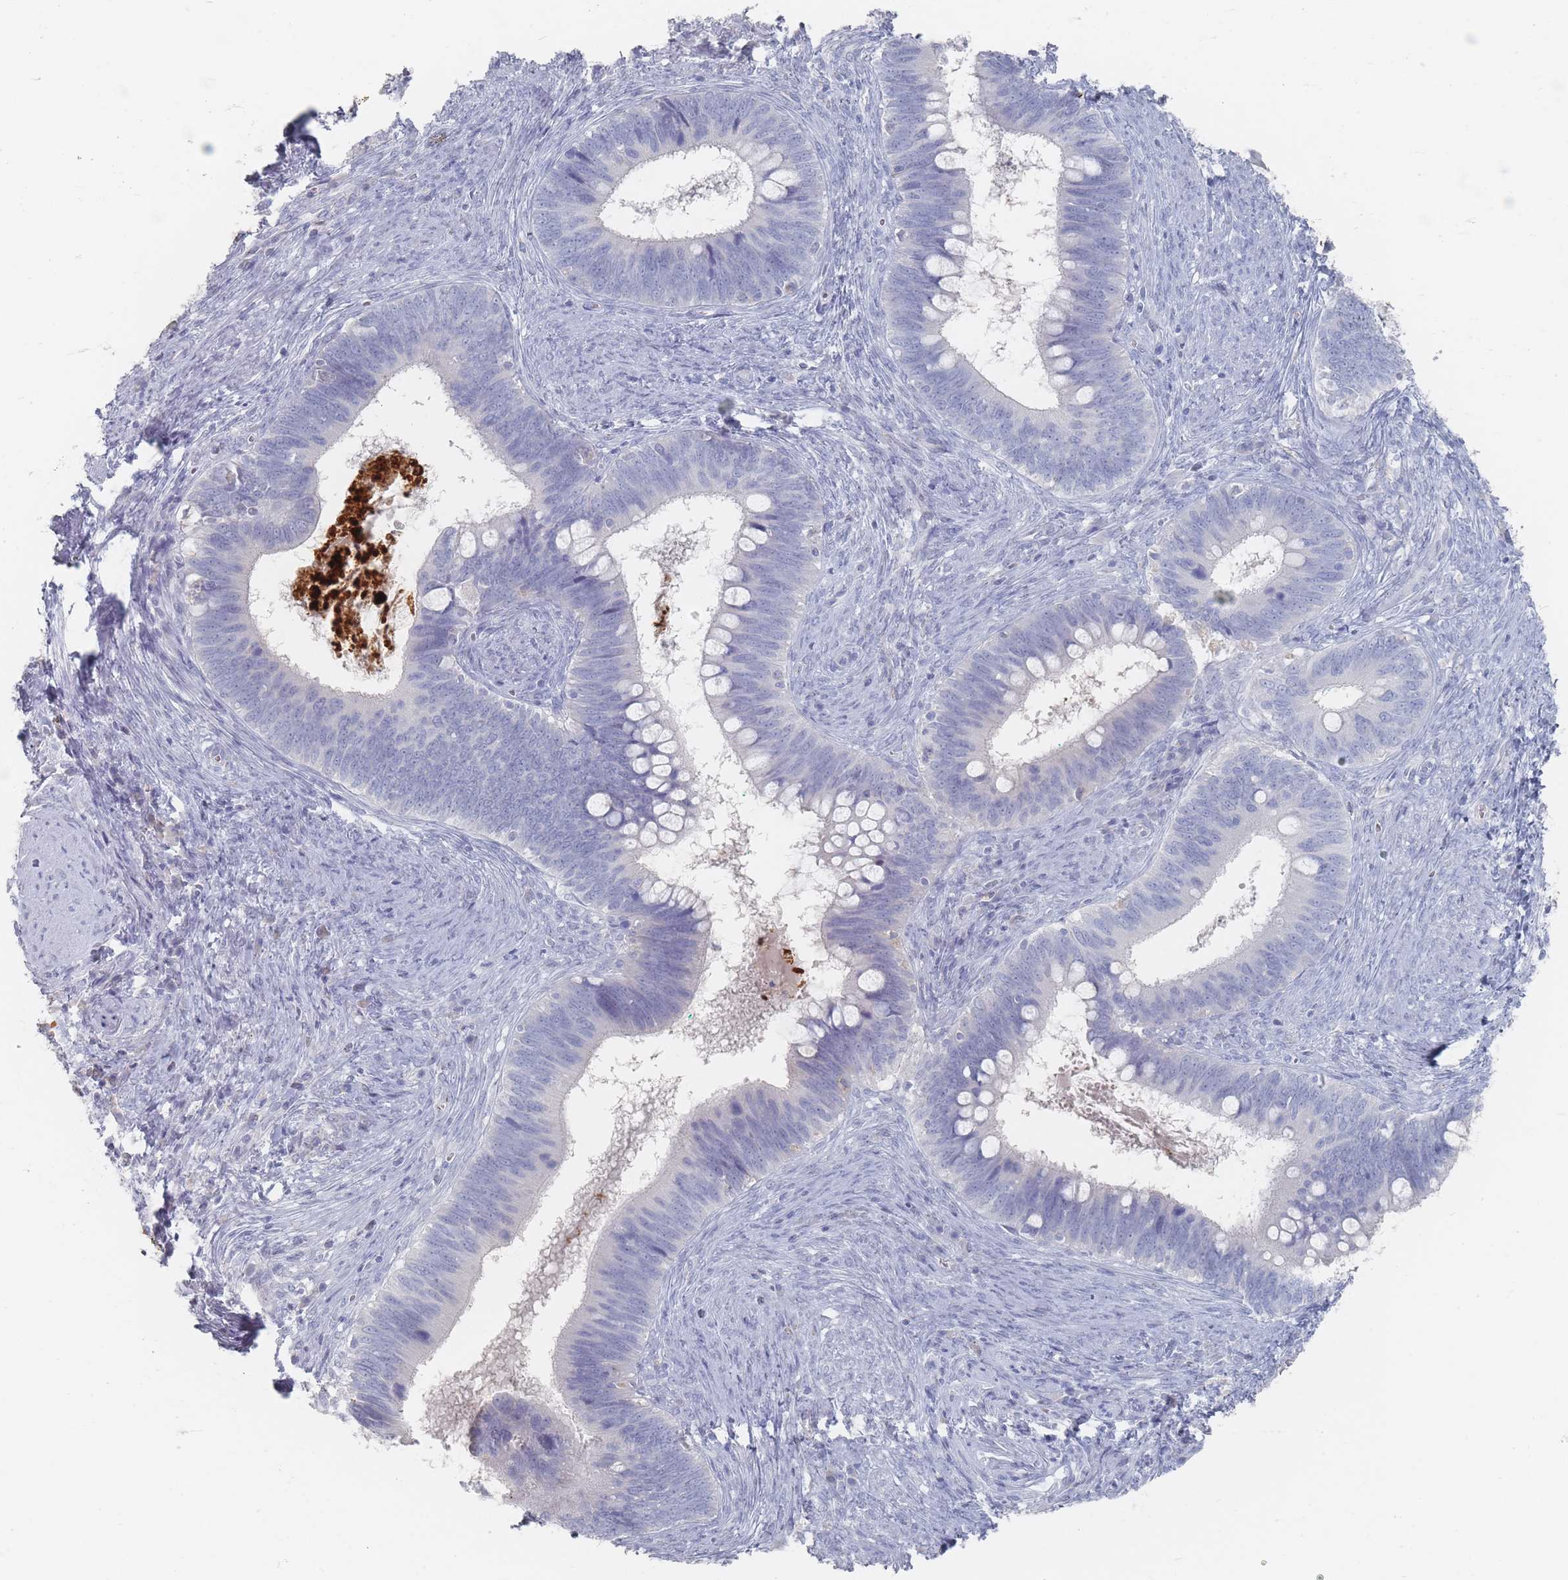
{"staining": {"intensity": "negative", "quantity": "none", "location": "none"}, "tissue": "cervical cancer", "cell_type": "Tumor cells", "image_type": "cancer", "snomed": [{"axis": "morphology", "description": "Adenocarcinoma, NOS"}, {"axis": "topography", "description": "Cervix"}], "caption": "This is a histopathology image of IHC staining of cervical cancer (adenocarcinoma), which shows no positivity in tumor cells.", "gene": "HELZ2", "patient": {"sex": "female", "age": 42}}